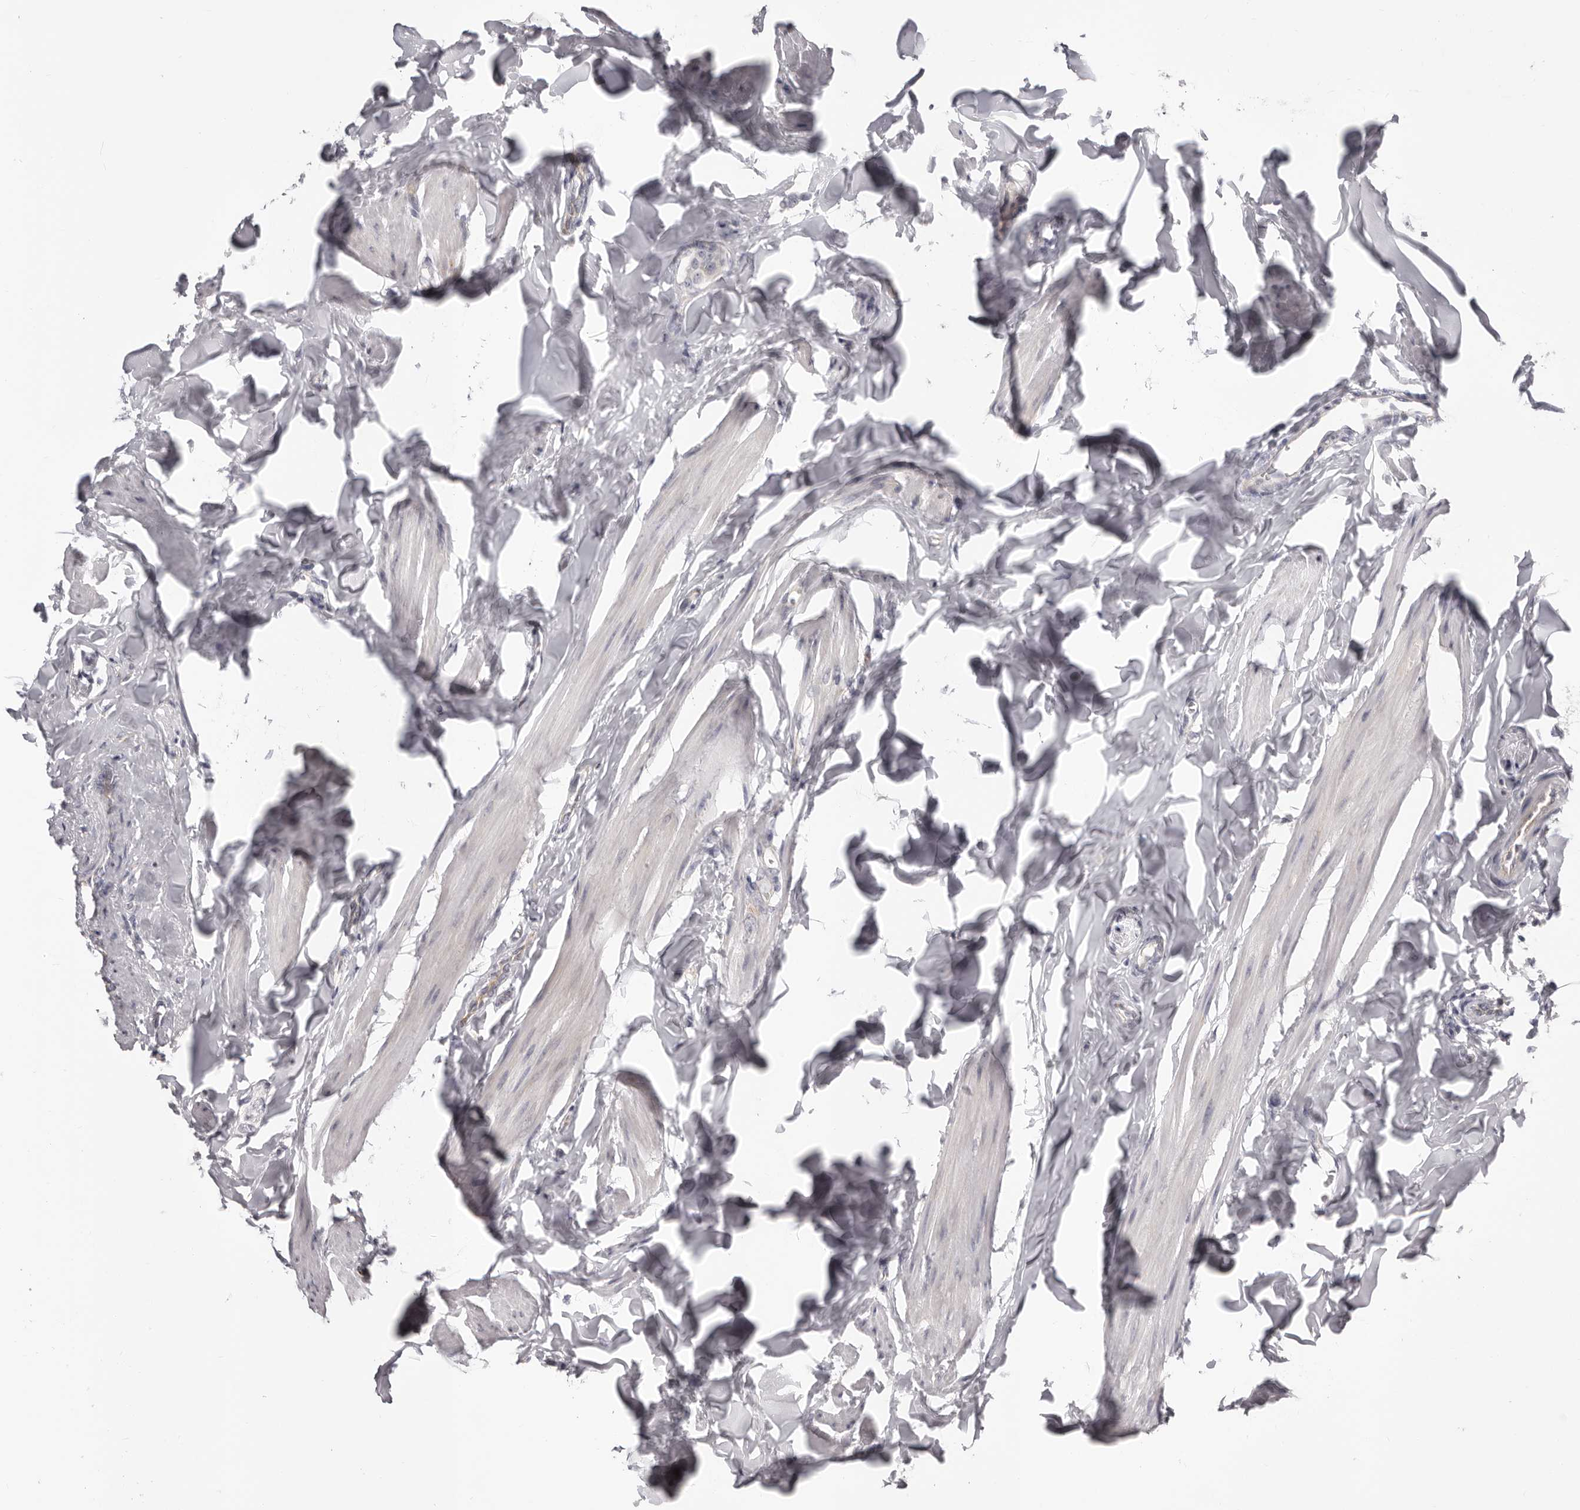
{"staining": {"intensity": "negative", "quantity": "none", "location": "none"}, "tissue": "breast cancer", "cell_type": "Tumor cells", "image_type": "cancer", "snomed": [{"axis": "morphology", "description": "Duct carcinoma"}, {"axis": "topography", "description": "Breast"}], "caption": "The histopathology image reveals no significant staining in tumor cells of breast cancer (intraductal carcinoma).", "gene": "OTUD3", "patient": {"sex": "female", "age": 40}}